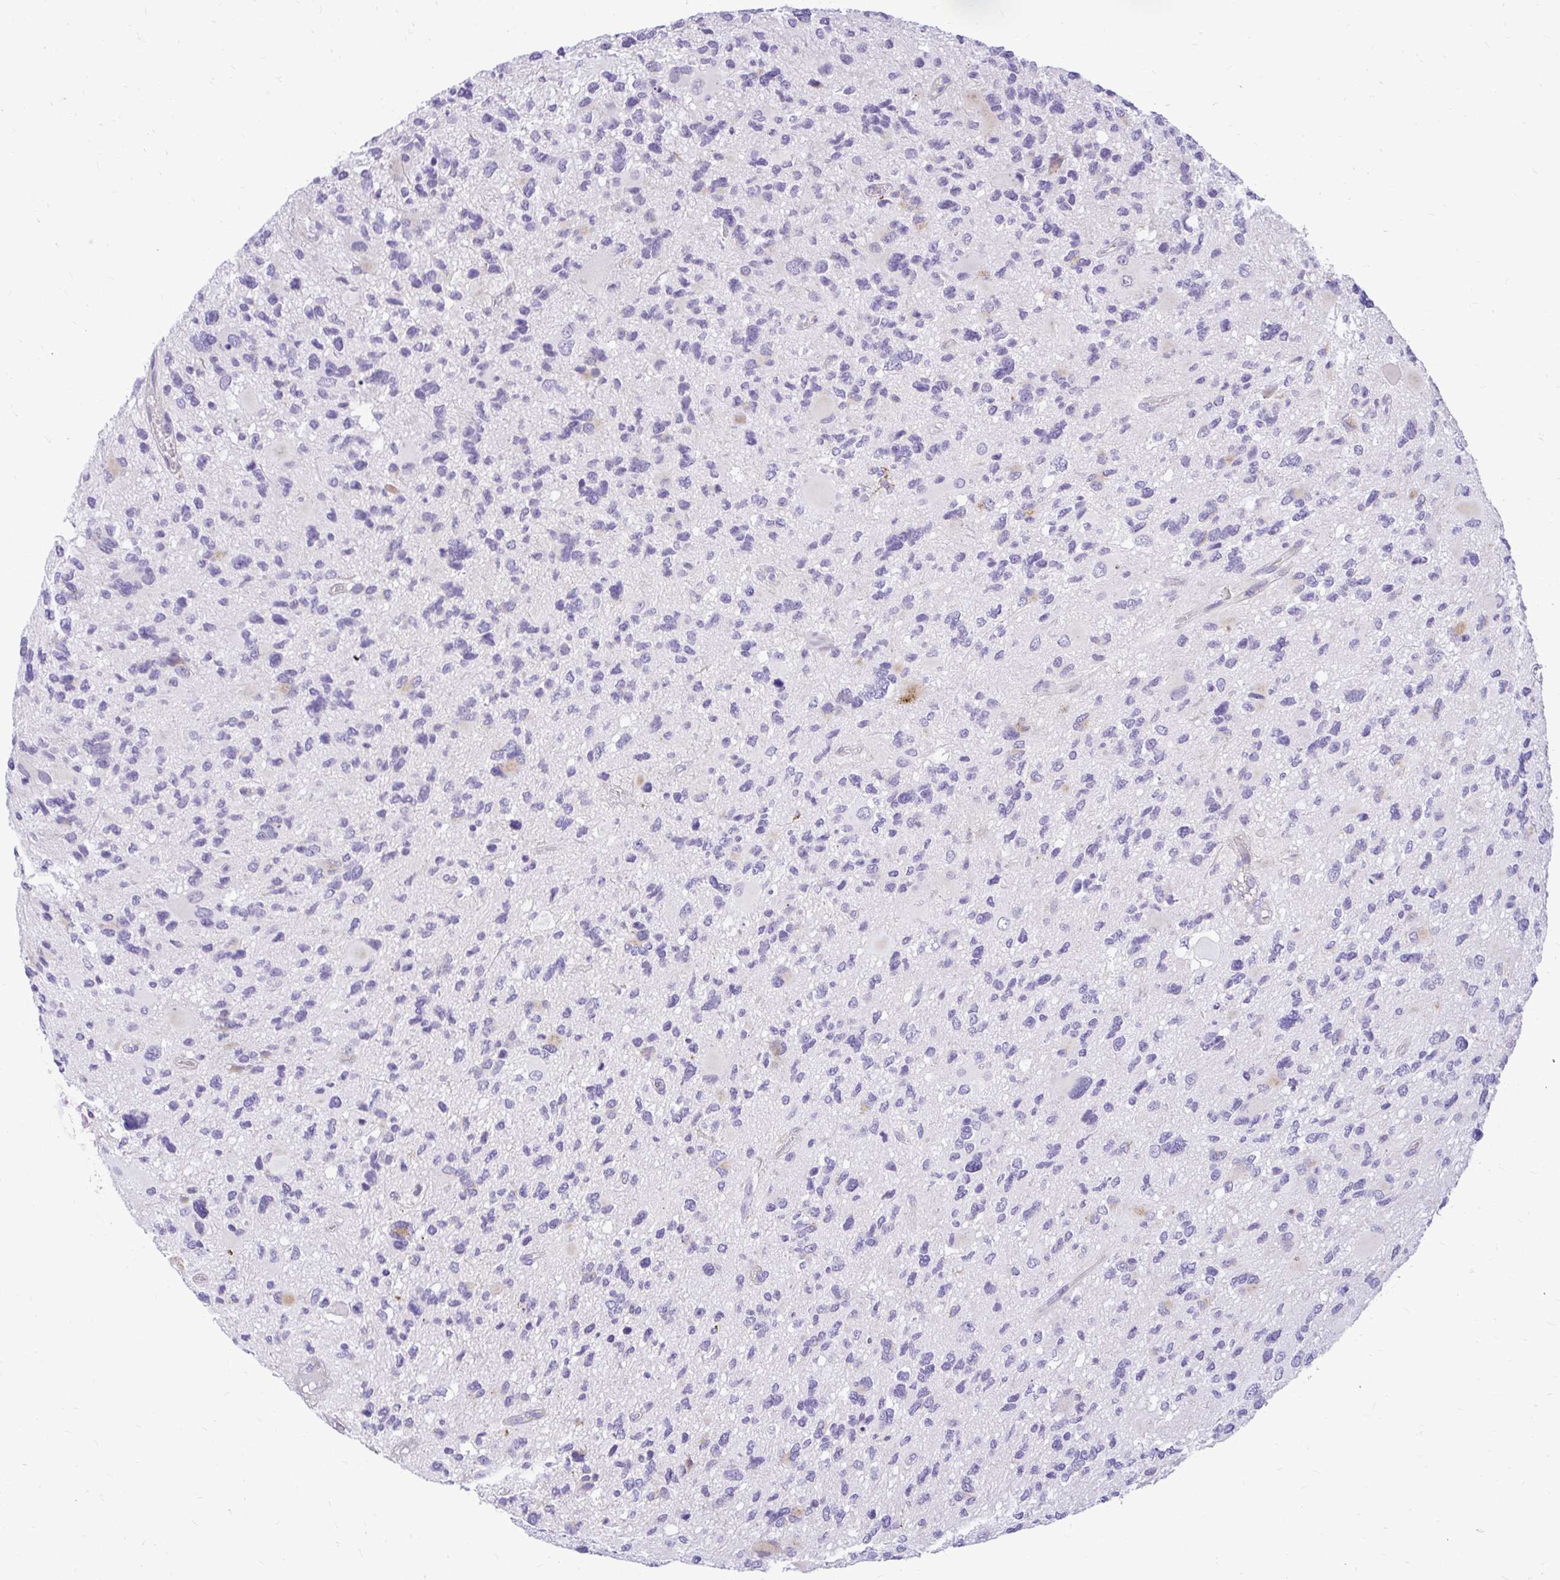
{"staining": {"intensity": "negative", "quantity": "none", "location": "none"}, "tissue": "glioma", "cell_type": "Tumor cells", "image_type": "cancer", "snomed": [{"axis": "morphology", "description": "Glioma, malignant, High grade"}, {"axis": "topography", "description": "Brain"}], "caption": "The photomicrograph shows no staining of tumor cells in glioma.", "gene": "PKN3", "patient": {"sex": "female", "age": 11}}